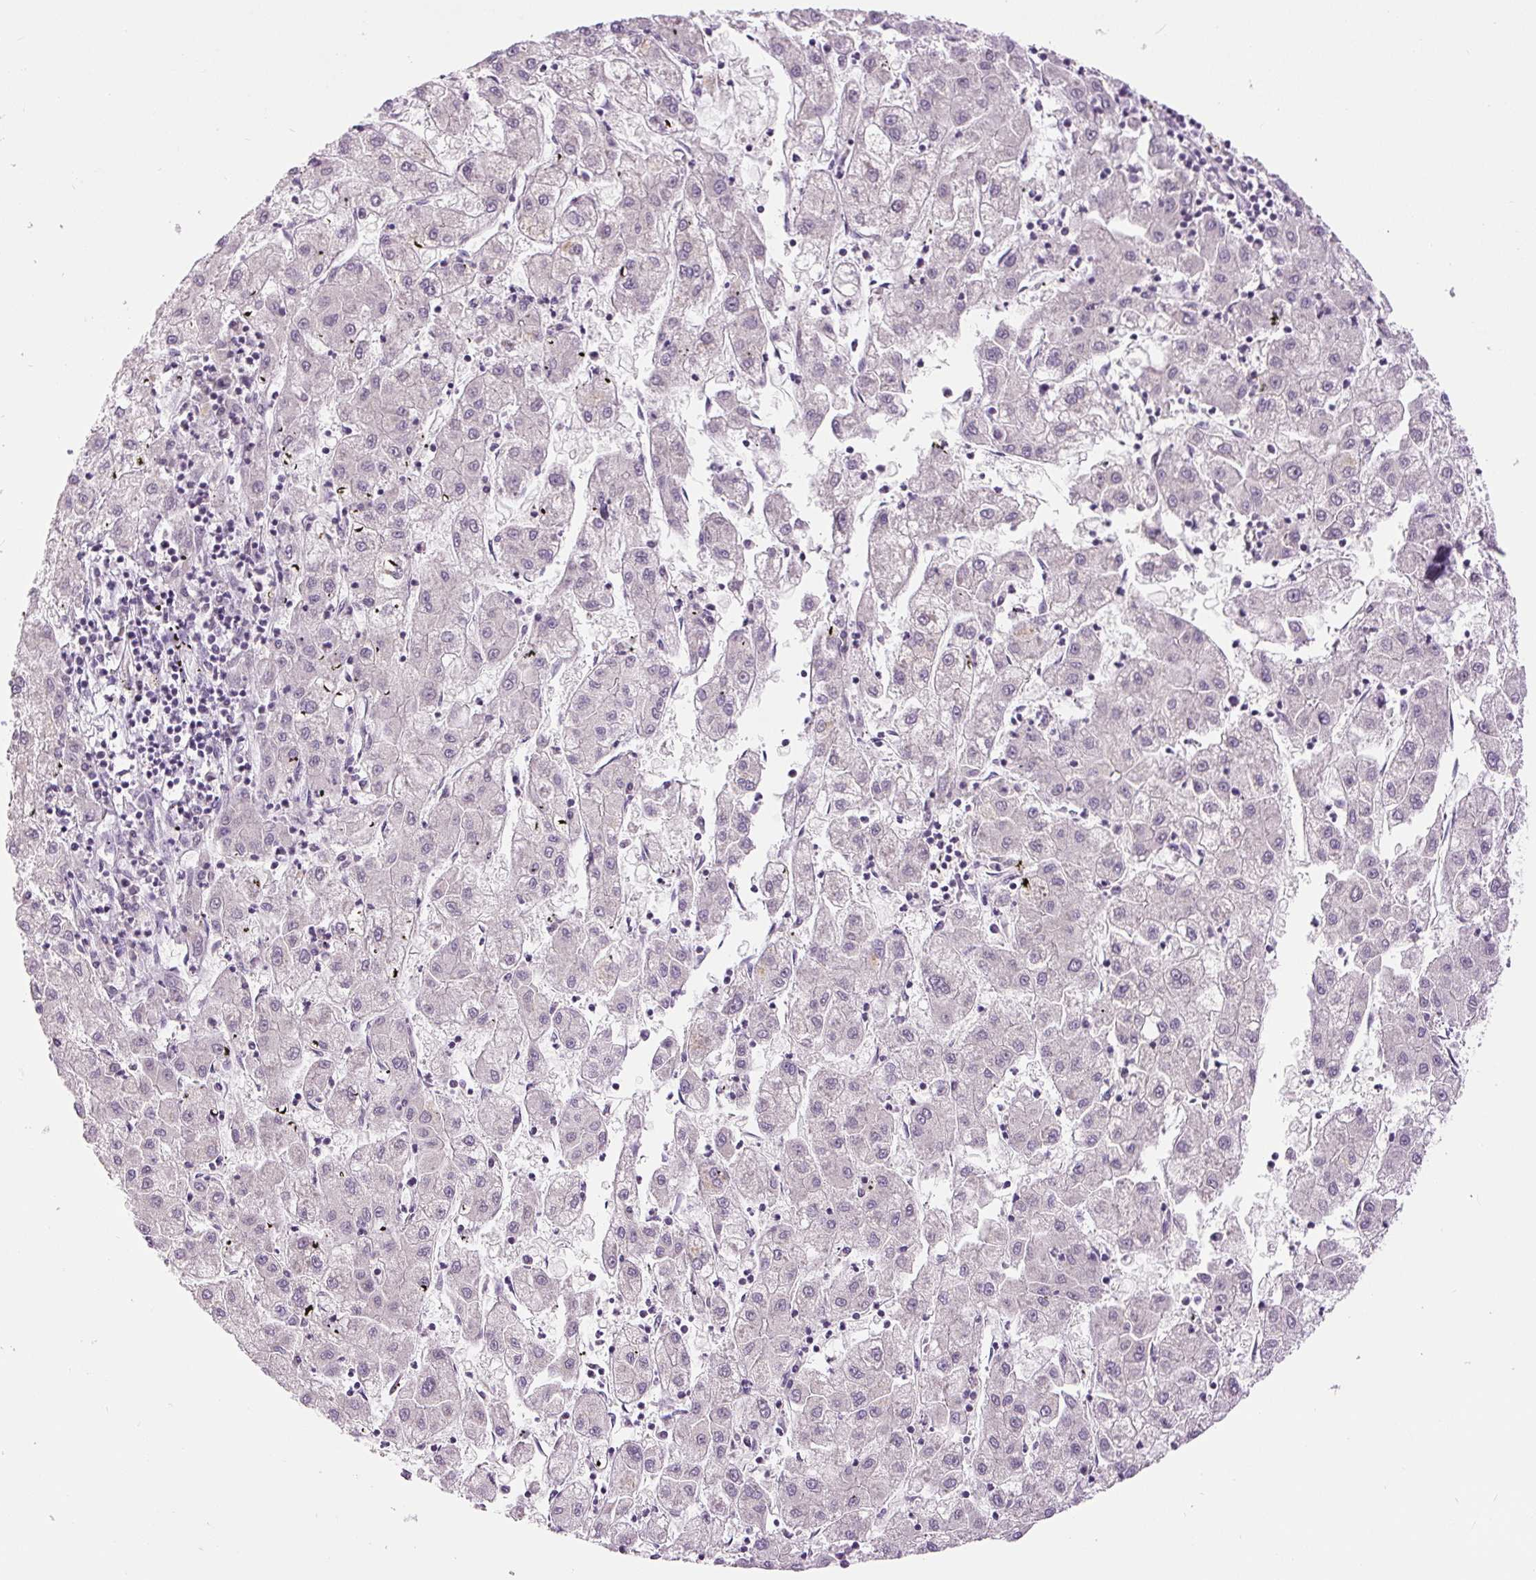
{"staining": {"intensity": "negative", "quantity": "none", "location": "none"}, "tissue": "liver cancer", "cell_type": "Tumor cells", "image_type": "cancer", "snomed": [{"axis": "morphology", "description": "Carcinoma, Hepatocellular, NOS"}, {"axis": "topography", "description": "Liver"}], "caption": "An immunohistochemistry image of liver cancer is shown. There is no staining in tumor cells of liver cancer.", "gene": "FABP7", "patient": {"sex": "male", "age": 72}}